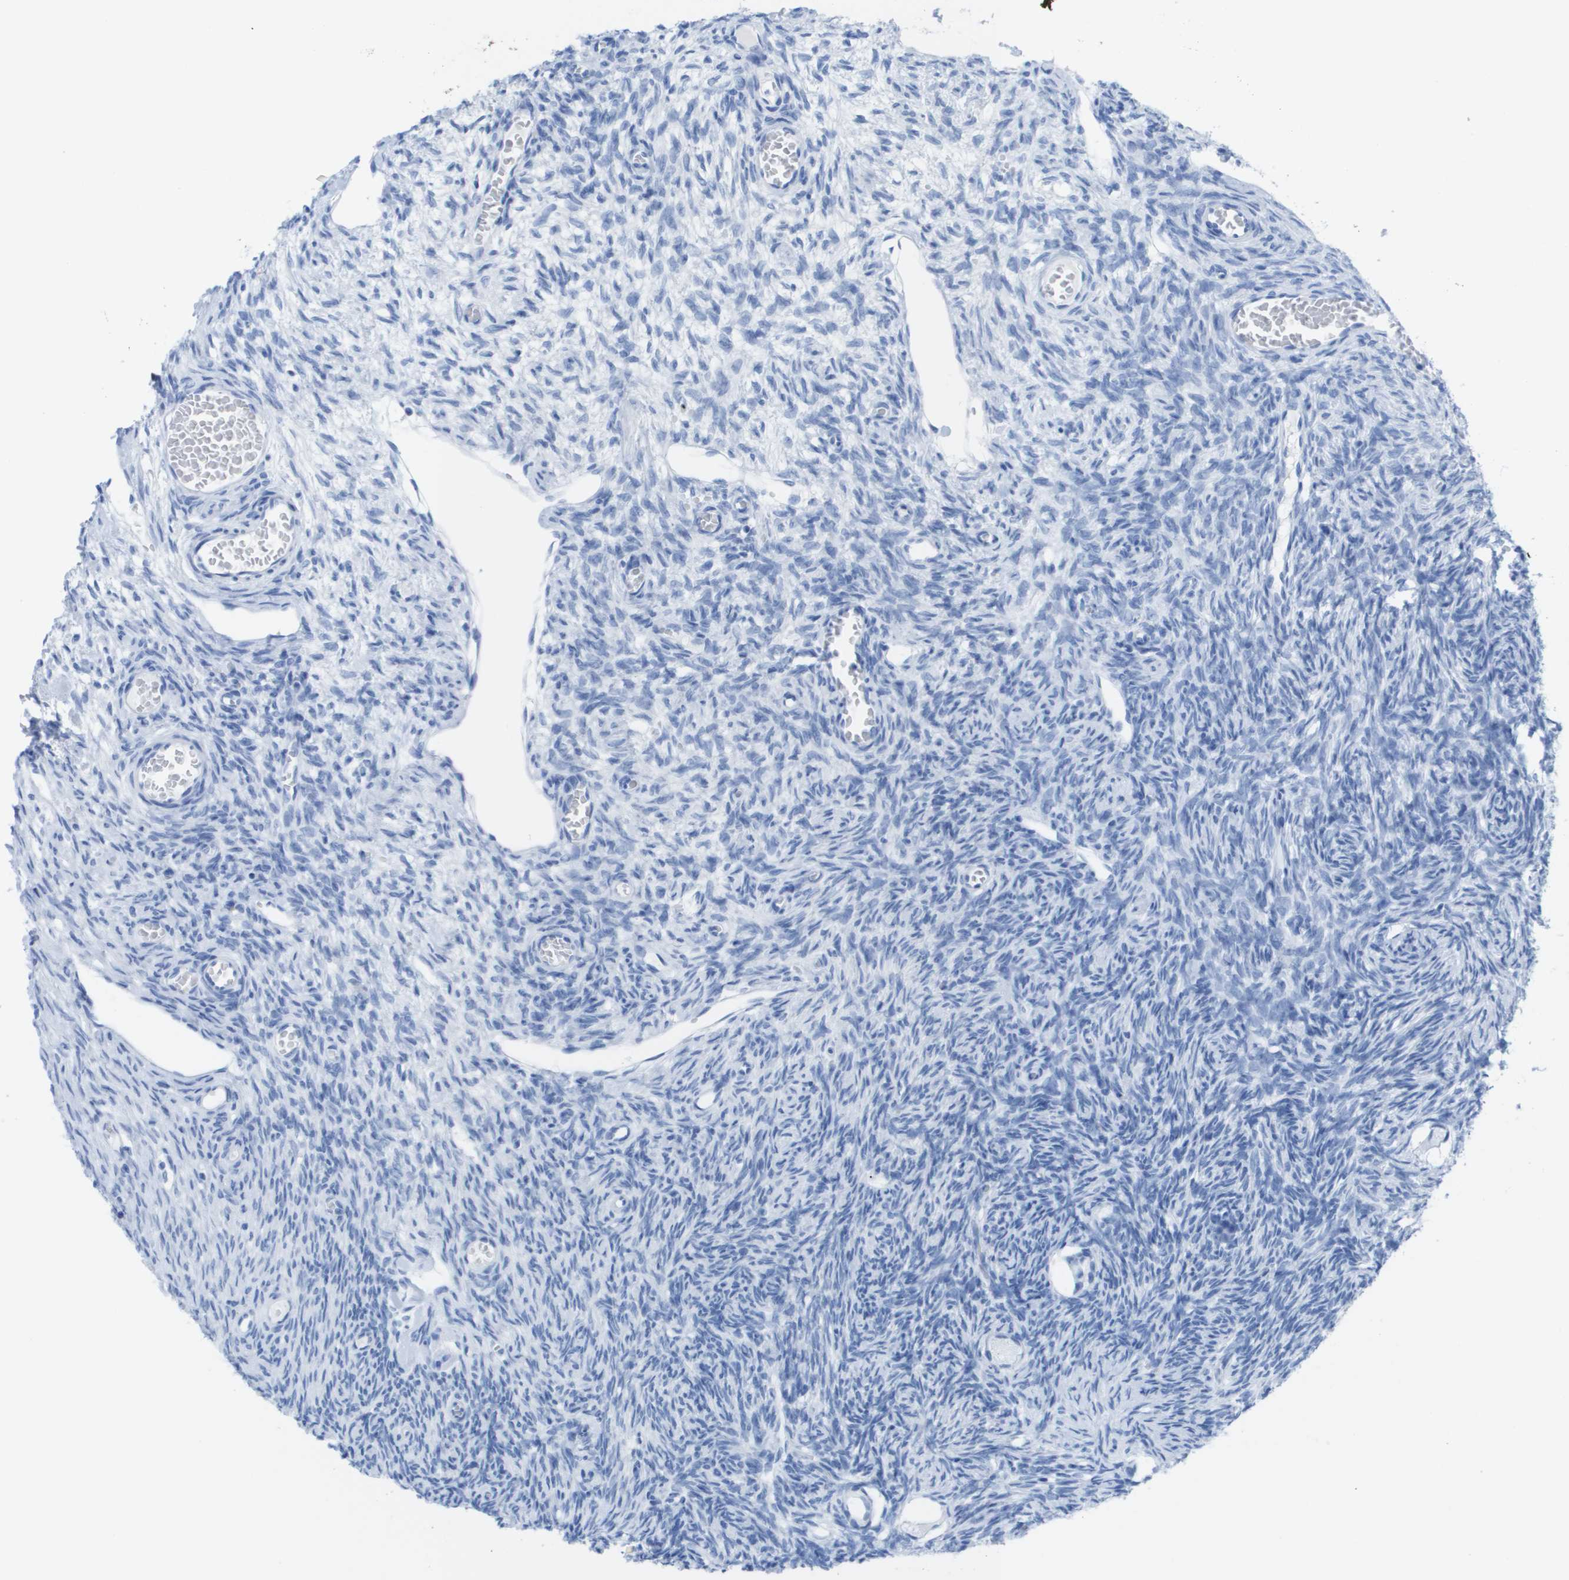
{"staining": {"intensity": "negative", "quantity": "none", "location": "none"}, "tissue": "ovary", "cell_type": "Follicle cells", "image_type": "normal", "snomed": [{"axis": "morphology", "description": "Normal tissue, NOS"}, {"axis": "topography", "description": "Ovary"}], "caption": "There is no significant expression in follicle cells of ovary.", "gene": "KCNA3", "patient": {"sex": "female", "age": 27}}